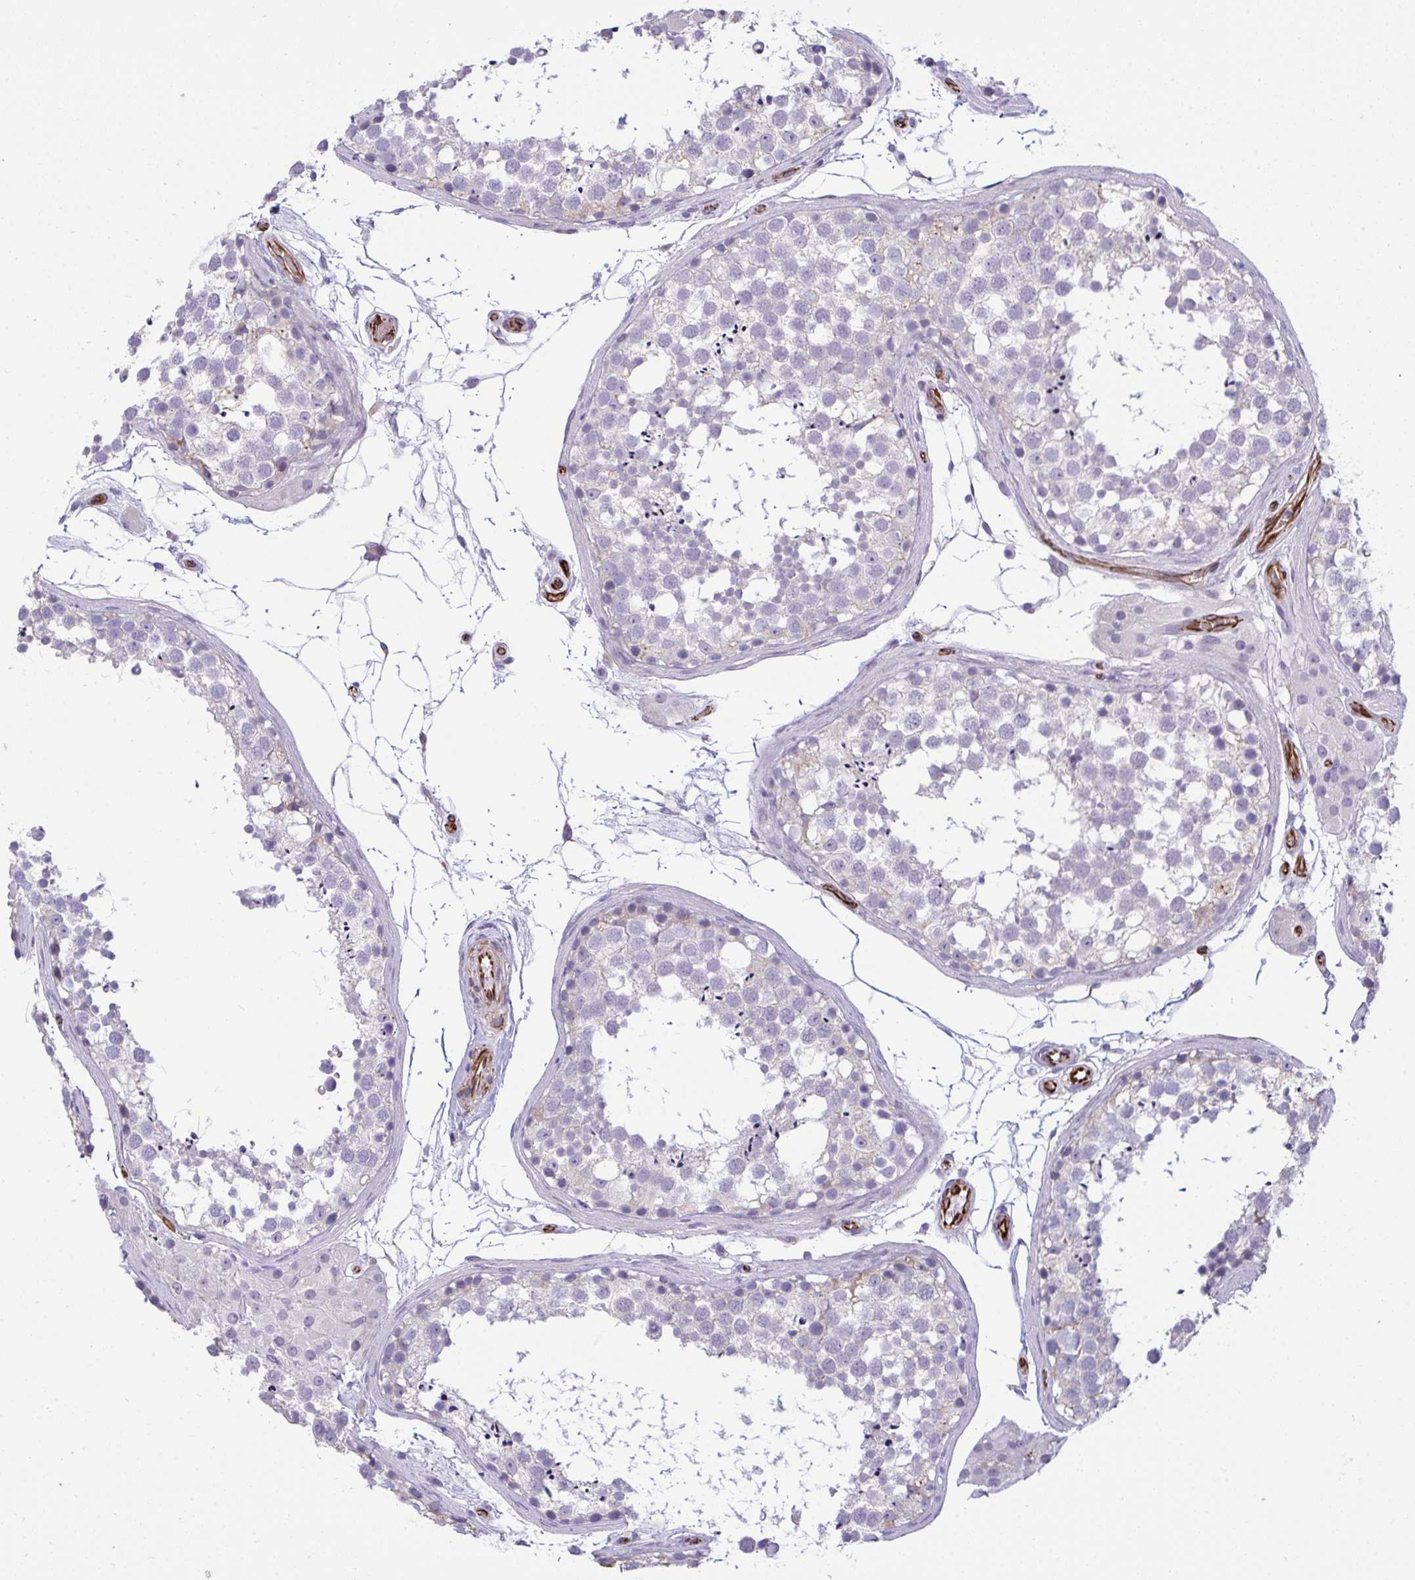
{"staining": {"intensity": "negative", "quantity": "none", "location": "none"}, "tissue": "testis", "cell_type": "Cells in seminiferous ducts", "image_type": "normal", "snomed": [{"axis": "morphology", "description": "Normal tissue, NOS"}, {"axis": "morphology", "description": "Seminoma, NOS"}, {"axis": "topography", "description": "Testis"}], "caption": "Protein analysis of normal testis exhibits no significant positivity in cells in seminiferous ducts.", "gene": "SLC35B1", "patient": {"sex": "male", "age": 65}}